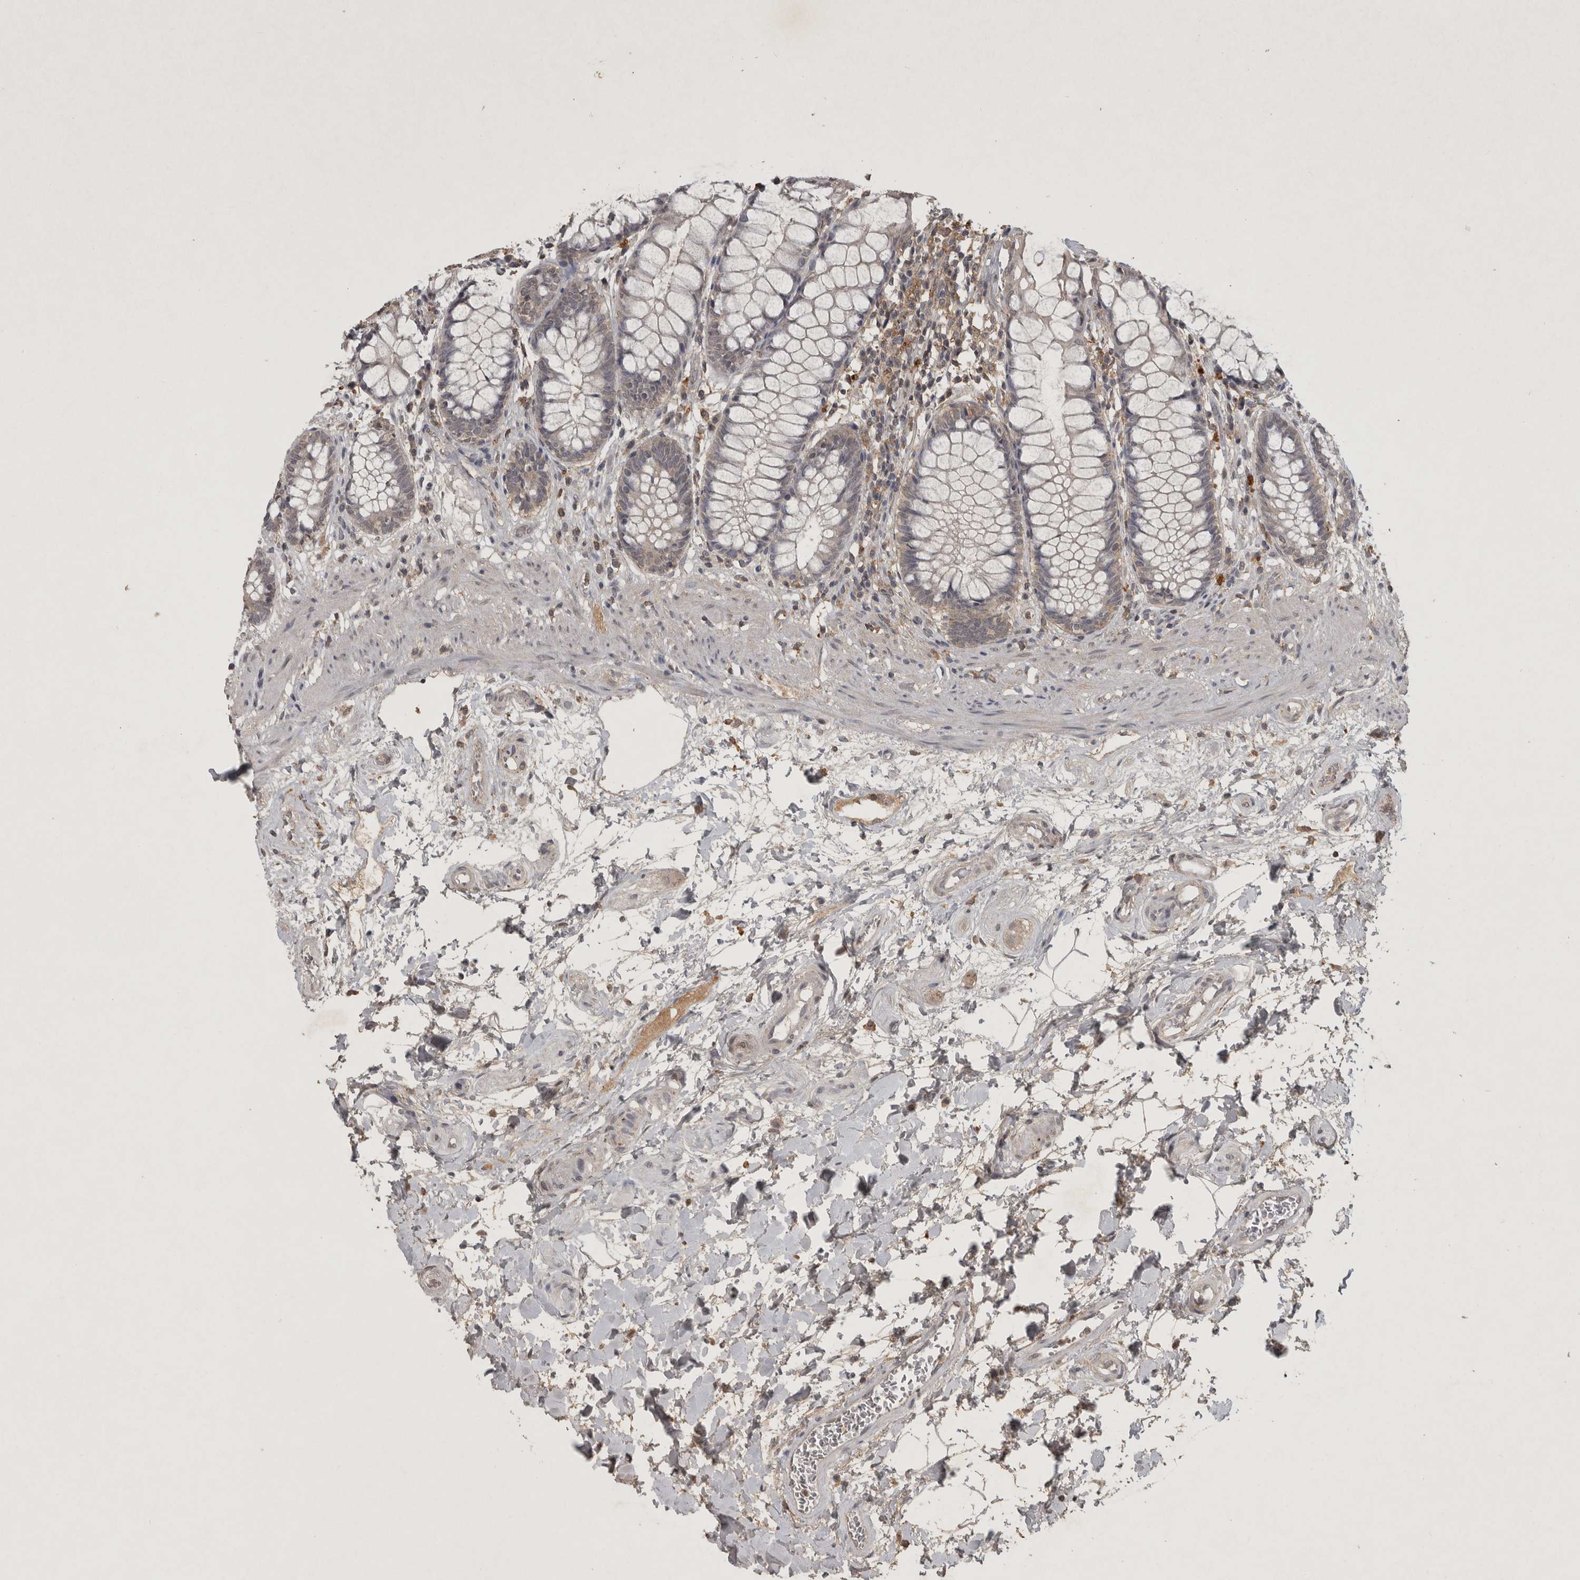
{"staining": {"intensity": "weak", "quantity": "25%-75%", "location": "cytoplasmic/membranous"}, "tissue": "rectum", "cell_type": "Glandular cells", "image_type": "normal", "snomed": [{"axis": "morphology", "description": "Normal tissue, NOS"}, {"axis": "topography", "description": "Rectum"}], "caption": "Immunohistochemical staining of benign rectum shows low levels of weak cytoplasmic/membranous staining in about 25%-75% of glandular cells.", "gene": "ADAMTS4", "patient": {"sex": "male", "age": 64}}